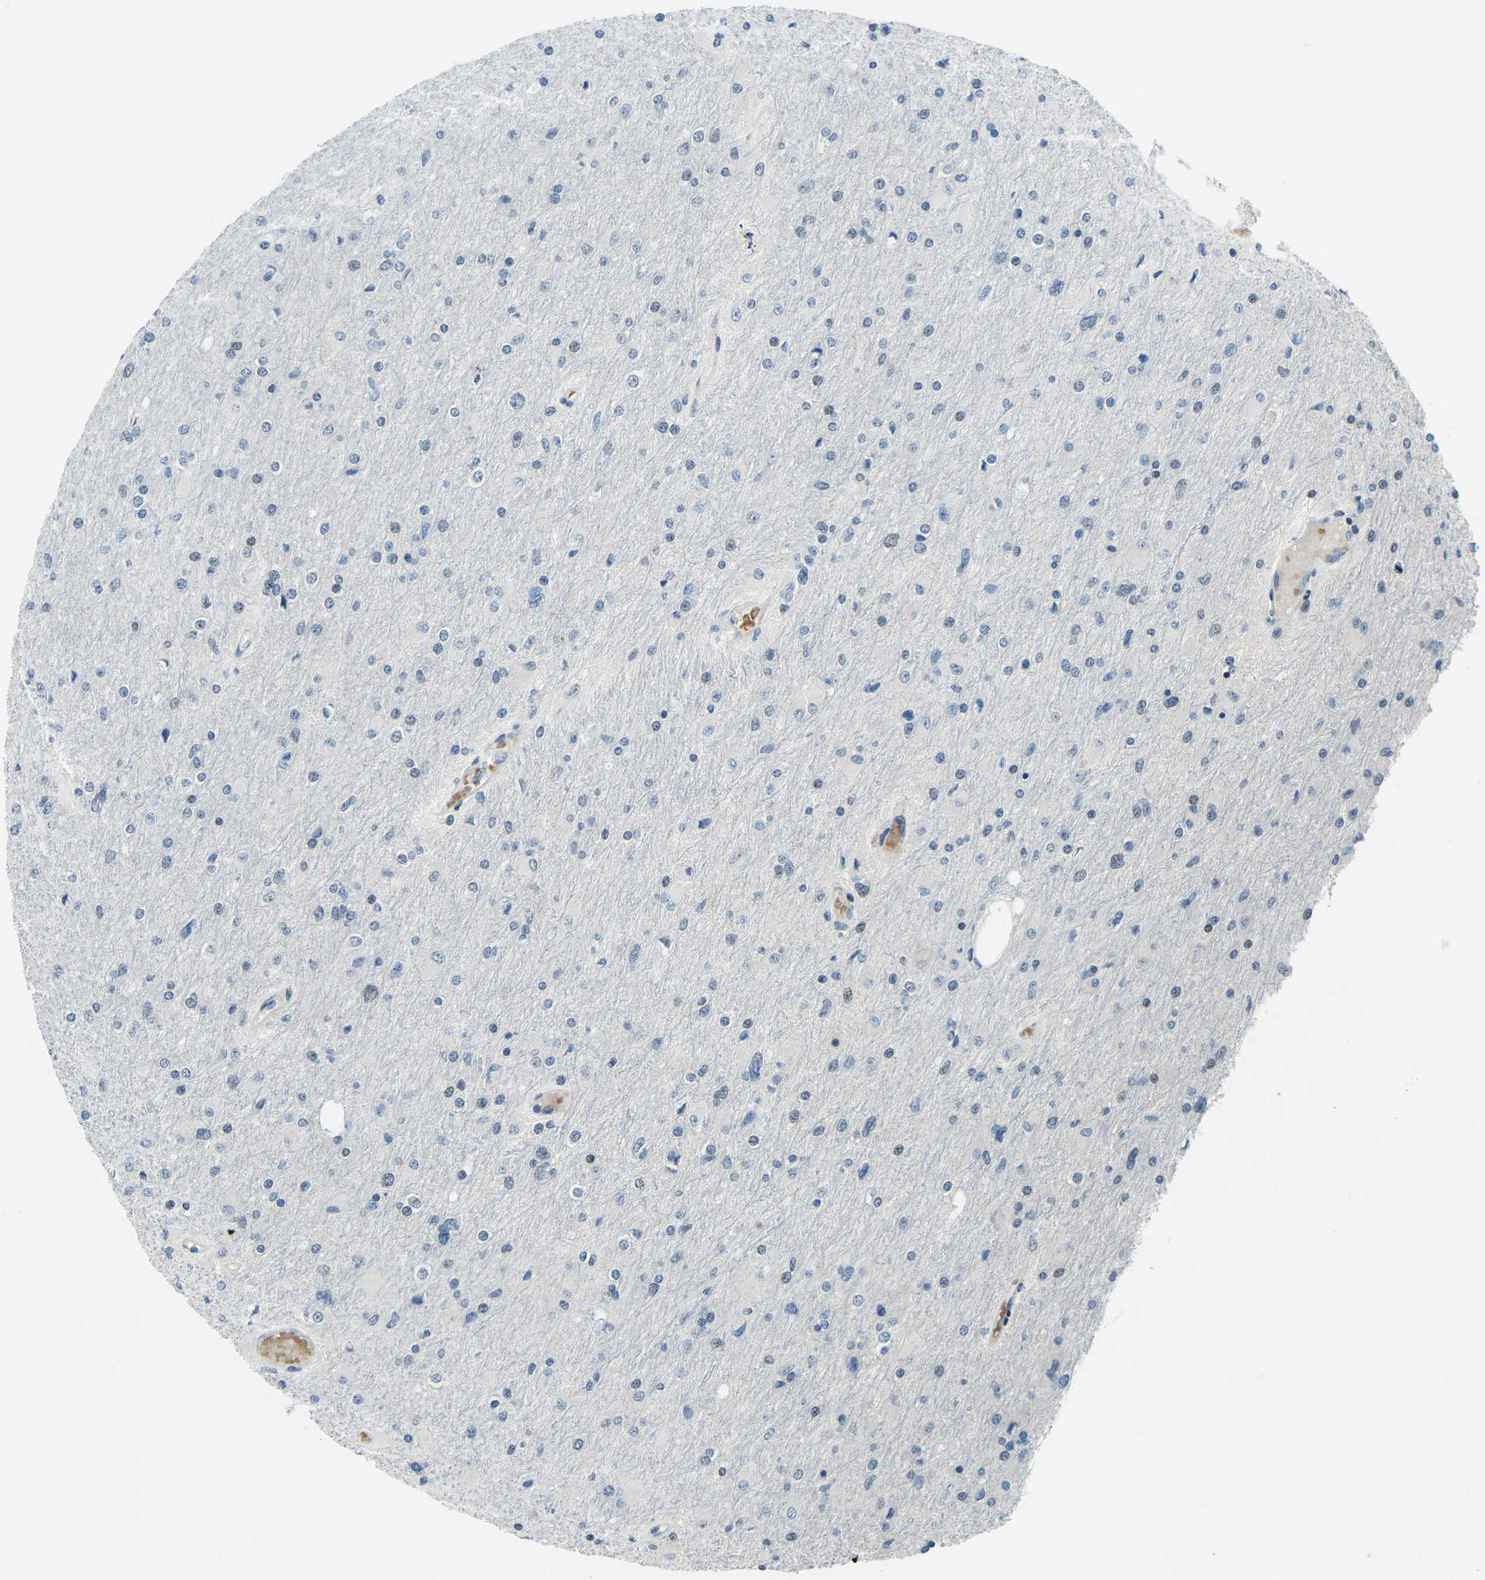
{"staining": {"intensity": "moderate", "quantity": "<25%", "location": "nuclear"}, "tissue": "glioma", "cell_type": "Tumor cells", "image_type": "cancer", "snomed": [{"axis": "morphology", "description": "Glioma, malignant, High grade"}, {"axis": "topography", "description": "Cerebral cortex"}], "caption": "Glioma stained with a protein marker exhibits moderate staining in tumor cells.", "gene": "PRCC", "patient": {"sex": "female", "age": 36}}